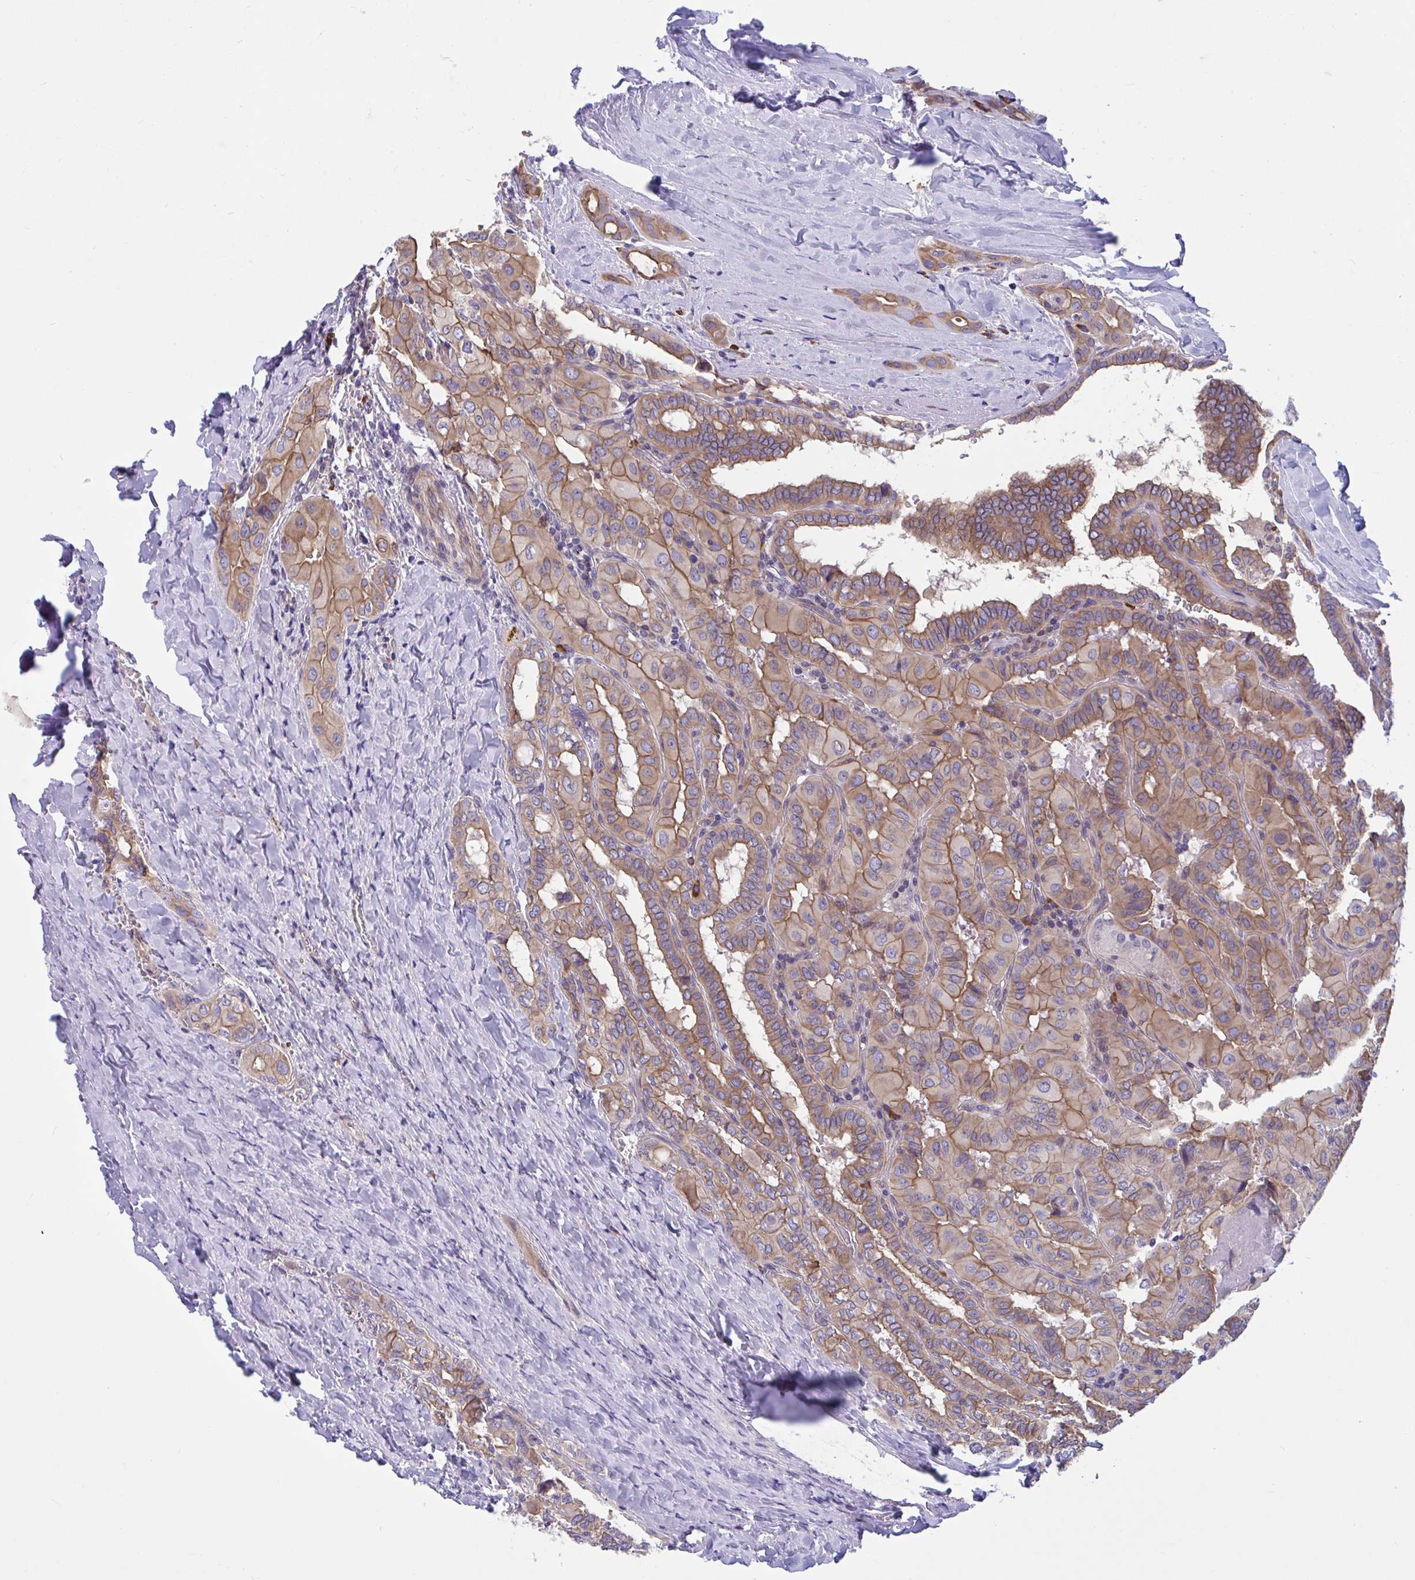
{"staining": {"intensity": "moderate", "quantity": ">75%", "location": "cytoplasmic/membranous"}, "tissue": "thyroid cancer", "cell_type": "Tumor cells", "image_type": "cancer", "snomed": [{"axis": "morphology", "description": "Papillary adenocarcinoma, NOS"}, {"axis": "topography", "description": "Thyroid gland"}], "caption": "DAB (3,3'-diaminobenzidine) immunohistochemical staining of thyroid cancer demonstrates moderate cytoplasmic/membranous protein expression in about >75% of tumor cells.", "gene": "WBP1", "patient": {"sex": "female", "age": 46}}